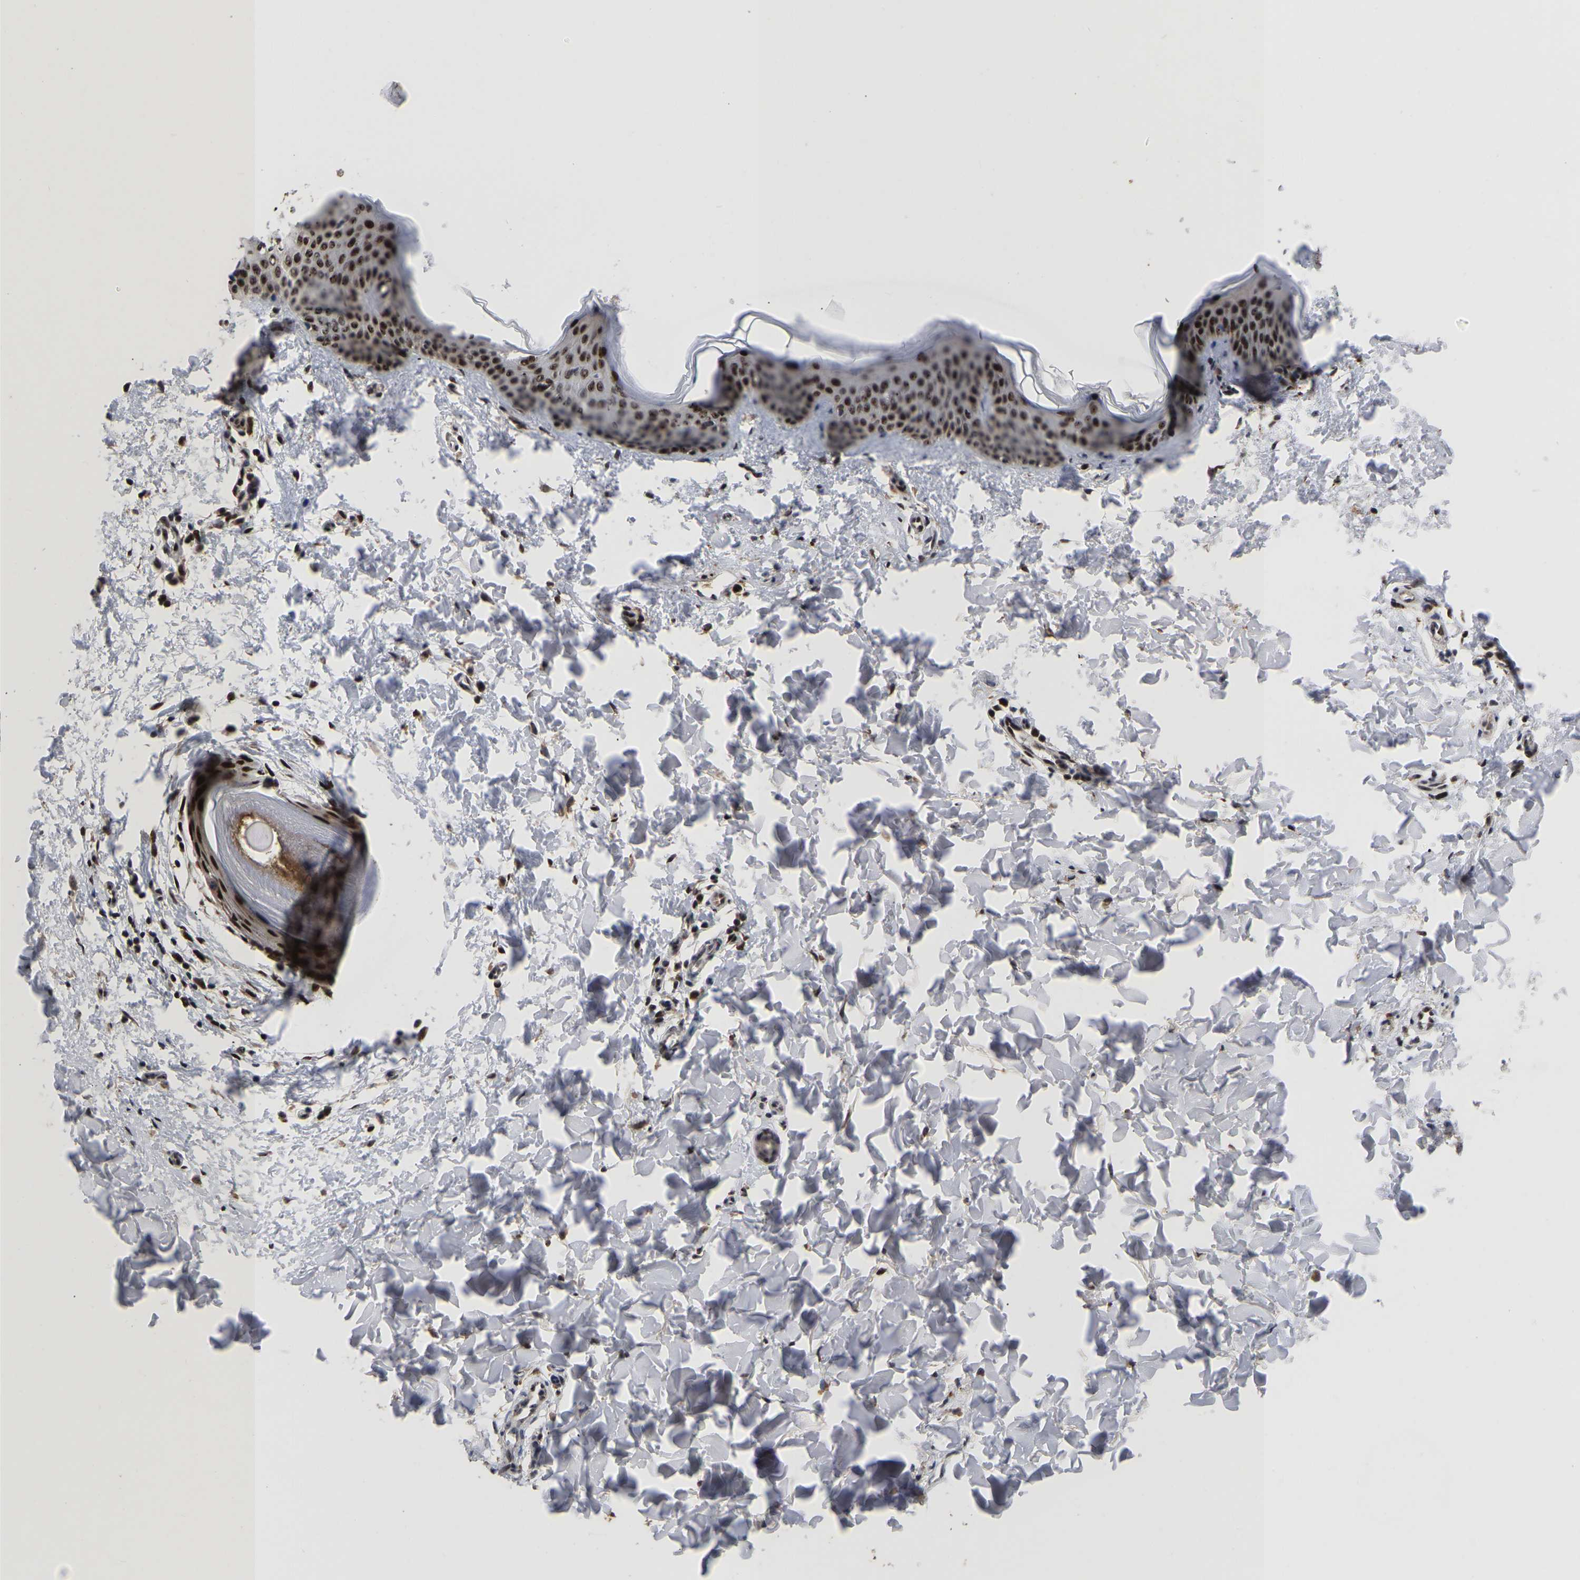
{"staining": {"intensity": "strong", "quantity": ">75%", "location": "nuclear"}, "tissue": "skin", "cell_type": "Fibroblasts", "image_type": "normal", "snomed": [{"axis": "morphology", "description": "Normal tissue, NOS"}, {"axis": "topography", "description": "Skin"}], "caption": "Immunohistochemical staining of benign skin demonstrates high levels of strong nuclear expression in approximately >75% of fibroblasts. (DAB (3,3'-diaminobenzidine) IHC with brightfield microscopy, high magnification).", "gene": "JUNB", "patient": {"sex": "female", "age": 17}}